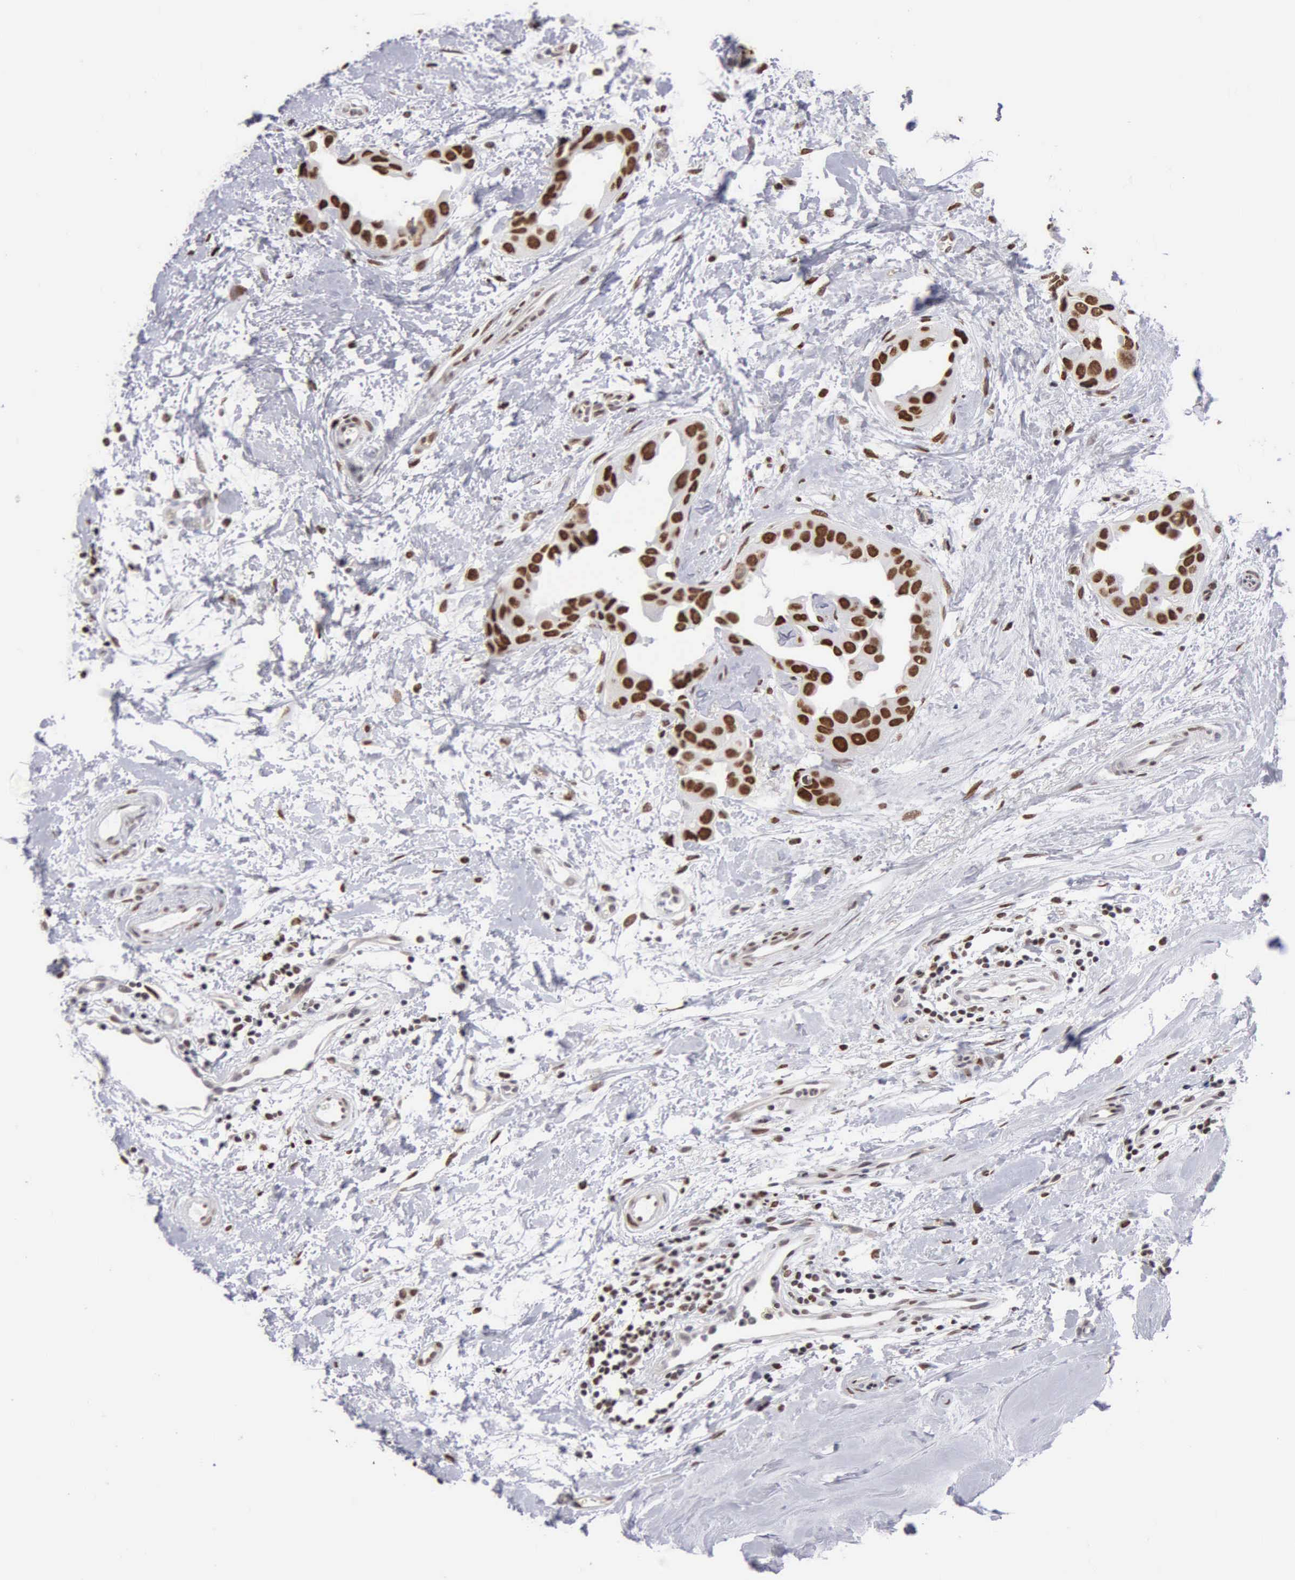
{"staining": {"intensity": "strong", "quantity": ">75%", "location": "nuclear"}, "tissue": "breast cancer", "cell_type": "Tumor cells", "image_type": "cancer", "snomed": [{"axis": "morphology", "description": "Duct carcinoma"}, {"axis": "topography", "description": "Breast"}], "caption": "This is an image of immunohistochemistry (IHC) staining of breast infiltrating ductal carcinoma, which shows strong positivity in the nuclear of tumor cells.", "gene": "CCNG1", "patient": {"sex": "female", "age": 40}}